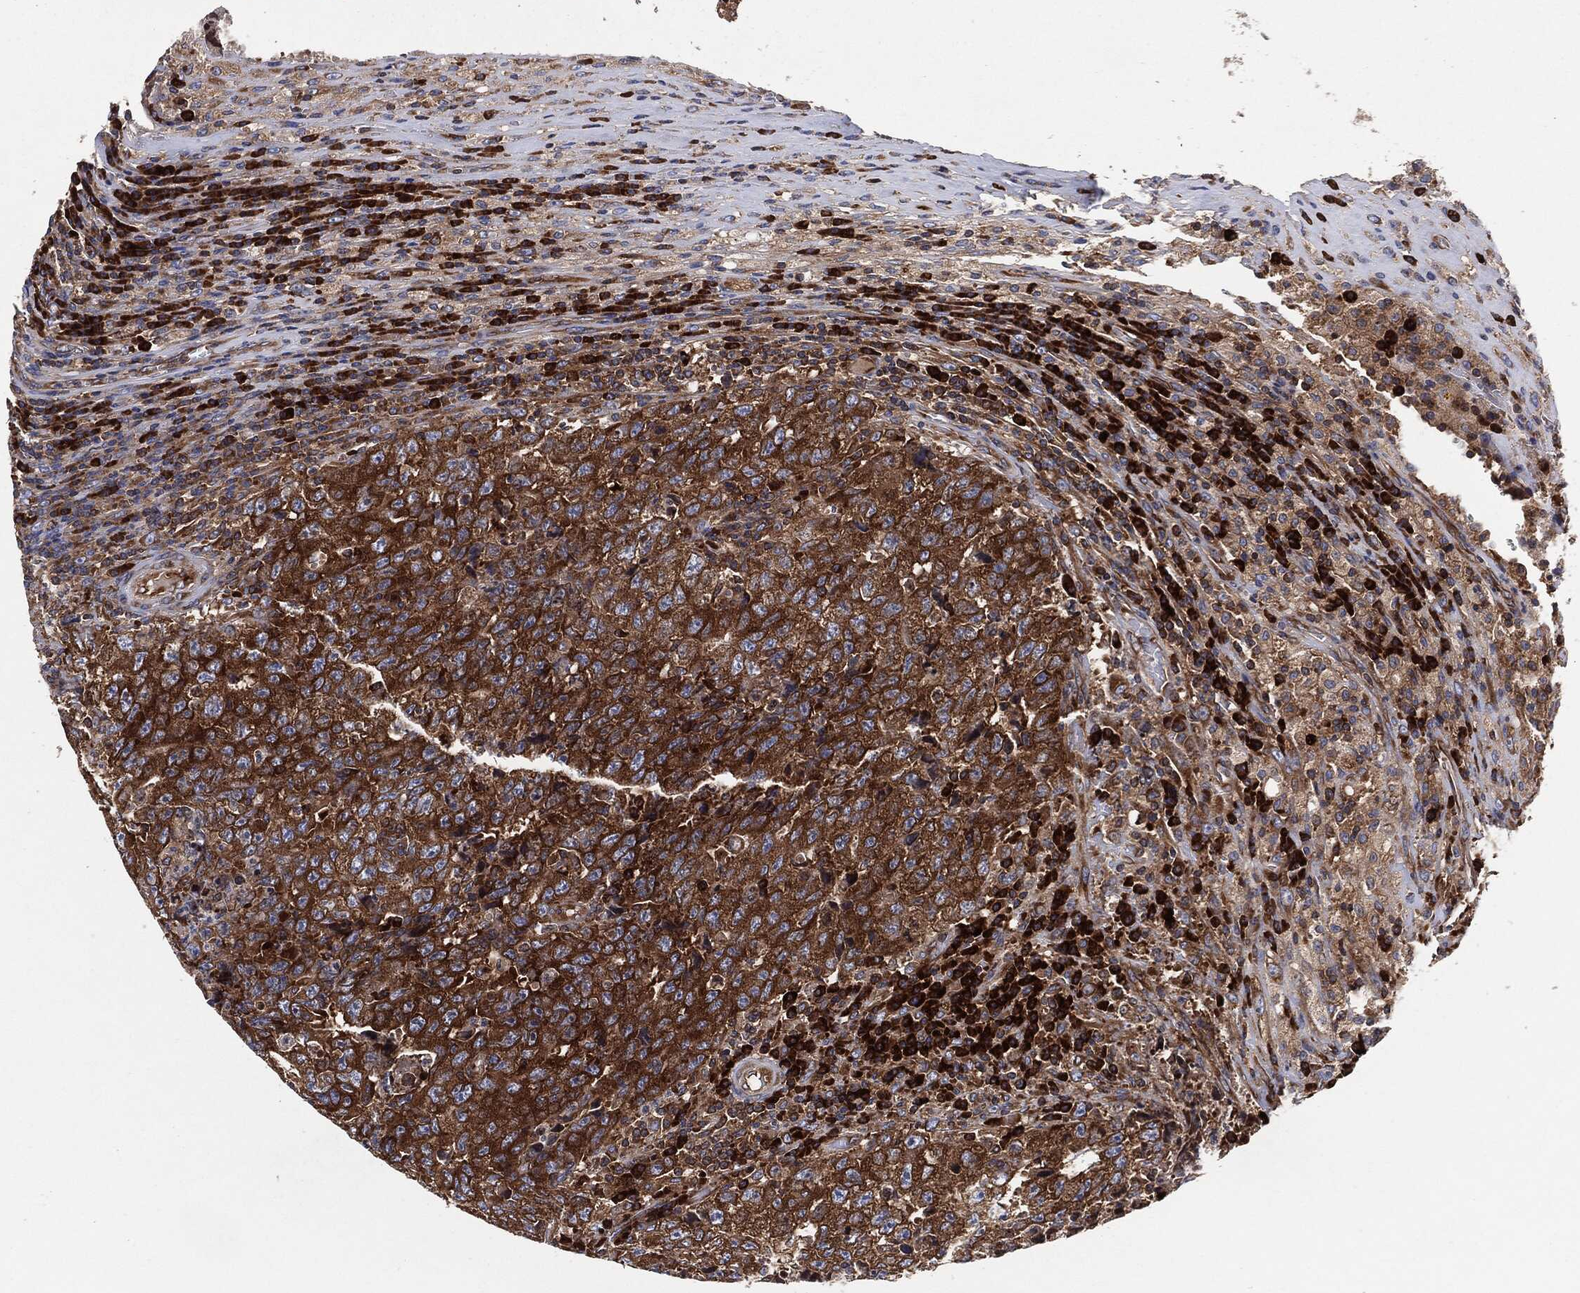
{"staining": {"intensity": "strong", "quantity": ">75%", "location": "cytoplasmic/membranous"}, "tissue": "testis cancer", "cell_type": "Tumor cells", "image_type": "cancer", "snomed": [{"axis": "morphology", "description": "Necrosis, NOS"}, {"axis": "morphology", "description": "Carcinoma, Embryonal, NOS"}, {"axis": "topography", "description": "Testis"}], "caption": "Testis cancer stained with IHC displays strong cytoplasmic/membranous positivity in approximately >75% of tumor cells. (DAB (3,3'-diaminobenzidine) IHC with brightfield microscopy, high magnification).", "gene": "EIF2S2", "patient": {"sex": "male", "age": 19}}